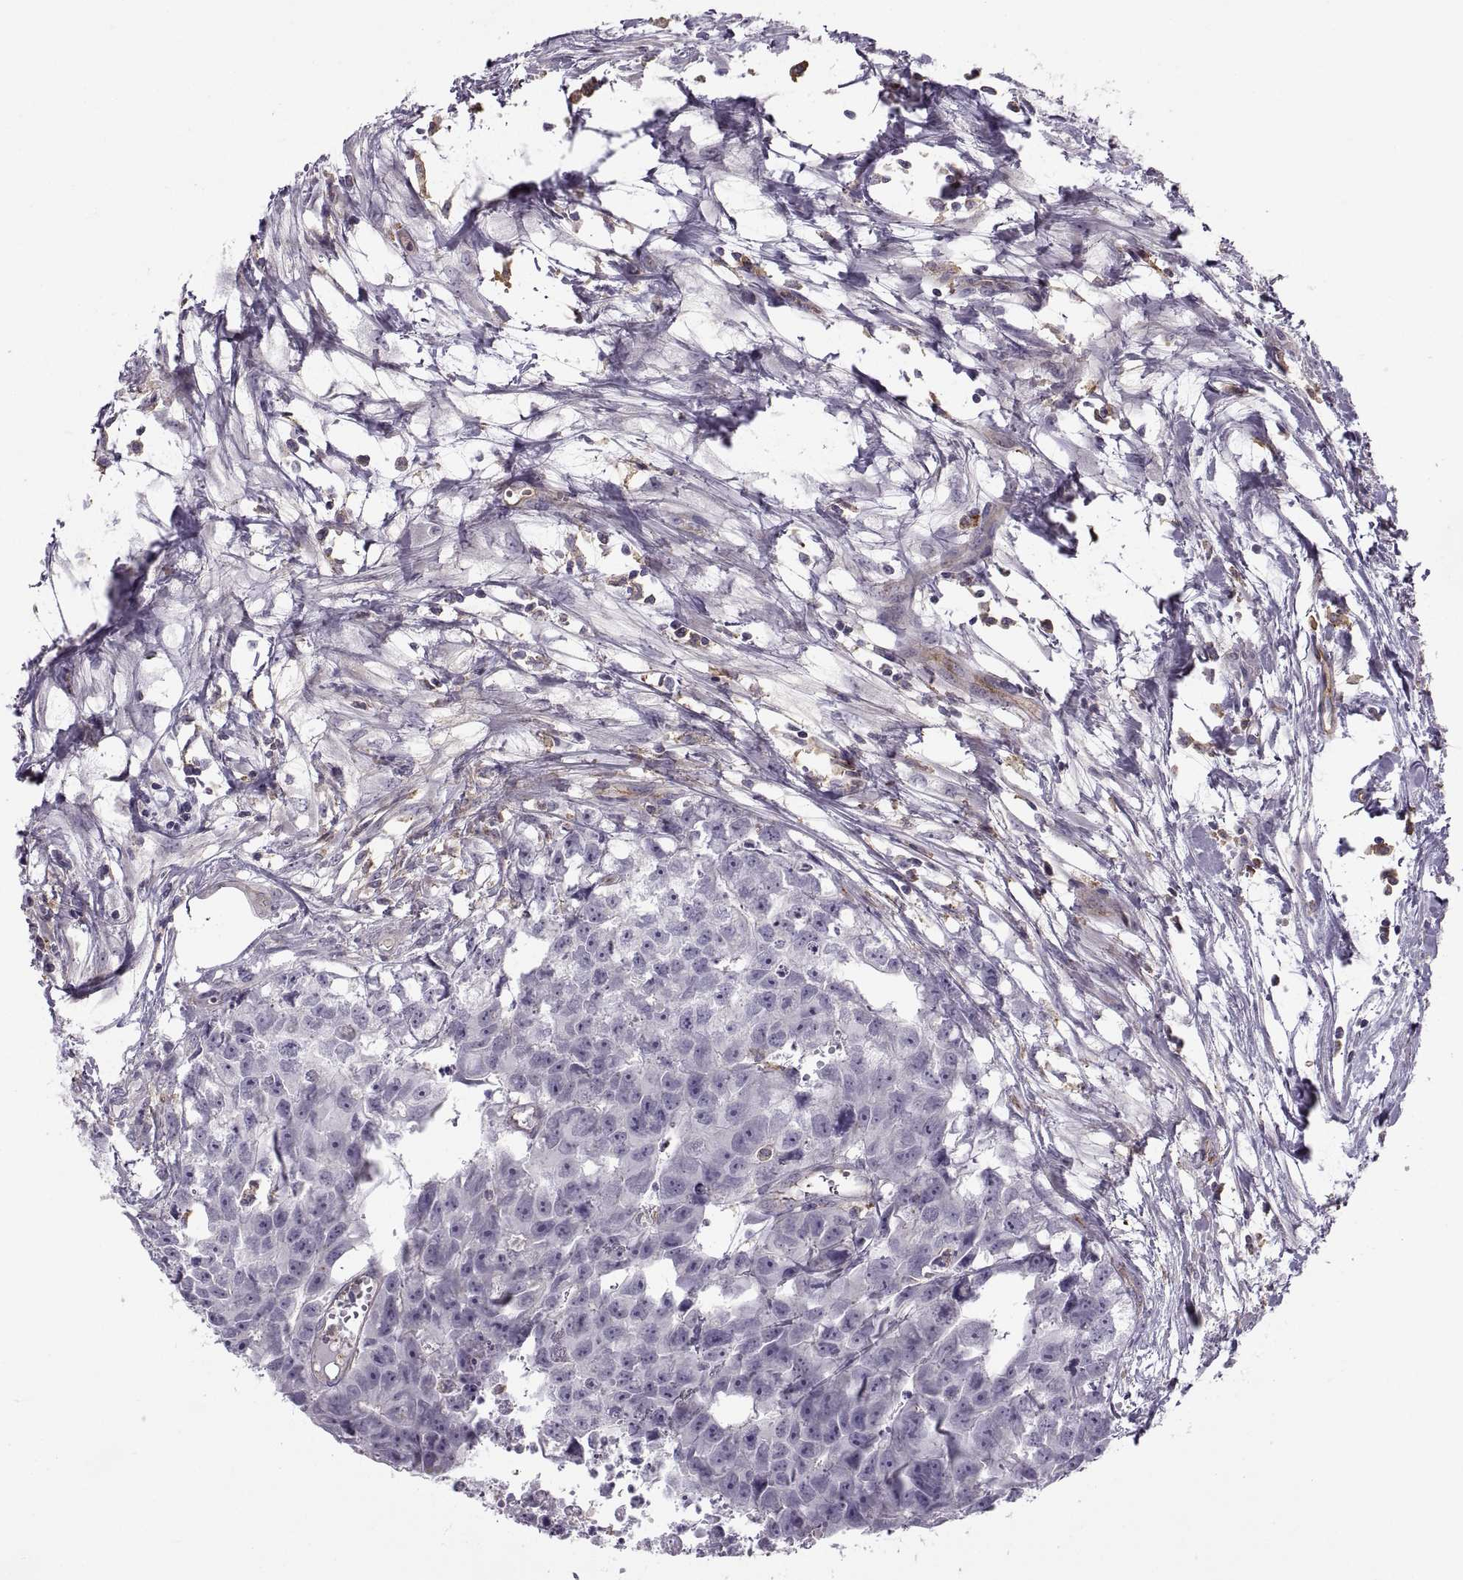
{"staining": {"intensity": "negative", "quantity": "none", "location": "none"}, "tissue": "testis cancer", "cell_type": "Tumor cells", "image_type": "cancer", "snomed": [{"axis": "morphology", "description": "Carcinoma, Embryonal, NOS"}, {"axis": "morphology", "description": "Teratoma, malignant, NOS"}, {"axis": "topography", "description": "Testis"}], "caption": "DAB (3,3'-diaminobenzidine) immunohistochemical staining of testis cancer reveals no significant expression in tumor cells.", "gene": "RALB", "patient": {"sex": "male", "age": 44}}